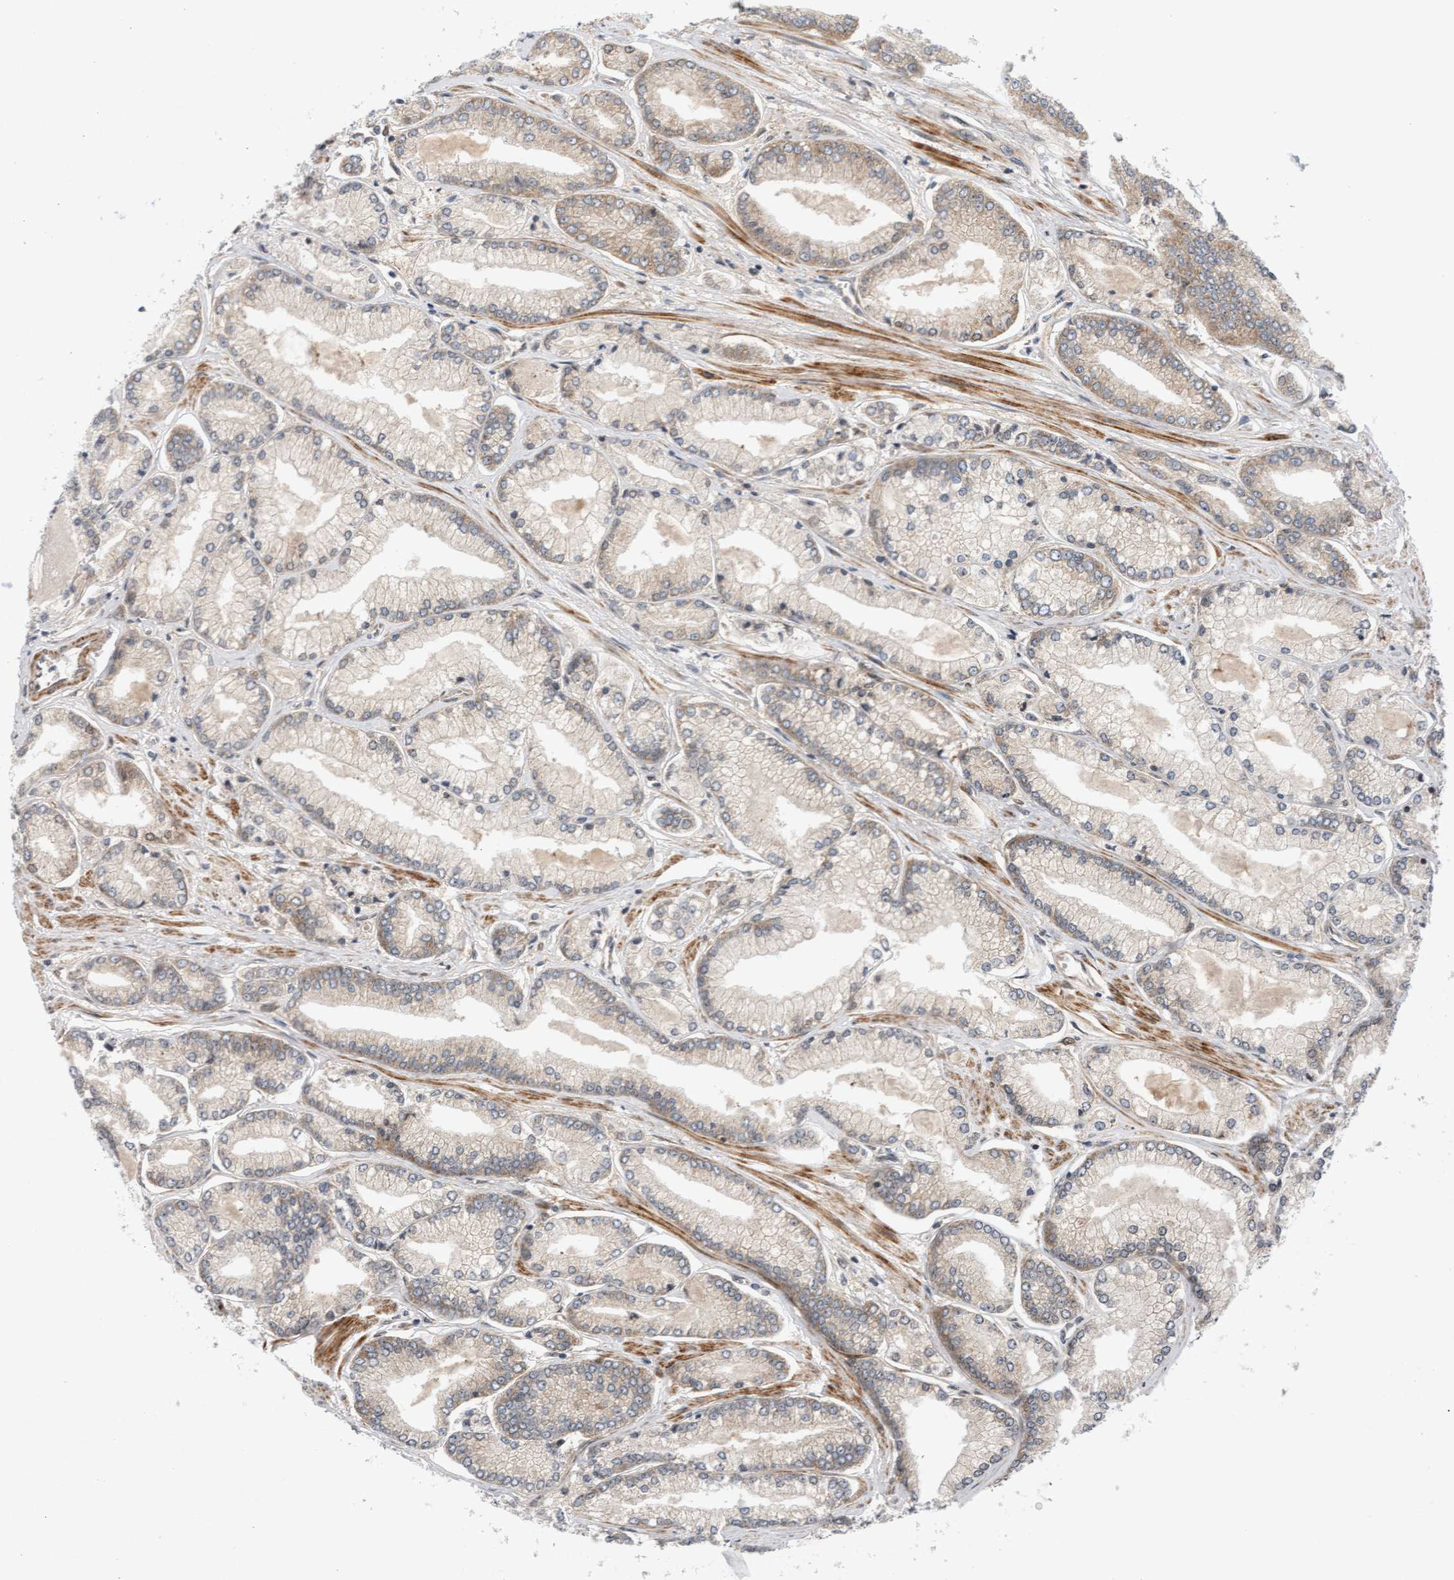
{"staining": {"intensity": "weak", "quantity": "25%-75%", "location": "cytoplasmic/membranous"}, "tissue": "prostate cancer", "cell_type": "Tumor cells", "image_type": "cancer", "snomed": [{"axis": "morphology", "description": "Adenocarcinoma, Low grade"}, {"axis": "topography", "description": "Prostate"}], "caption": "Immunohistochemistry histopathology image of neoplastic tissue: prostate cancer stained using immunohistochemistry (IHC) reveals low levels of weak protein expression localized specifically in the cytoplasmic/membranous of tumor cells, appearing as a cytoplasmic/membranous brown color.", "gene": "BAHCC1", "patient": {"sex": "male", "age": 52}}